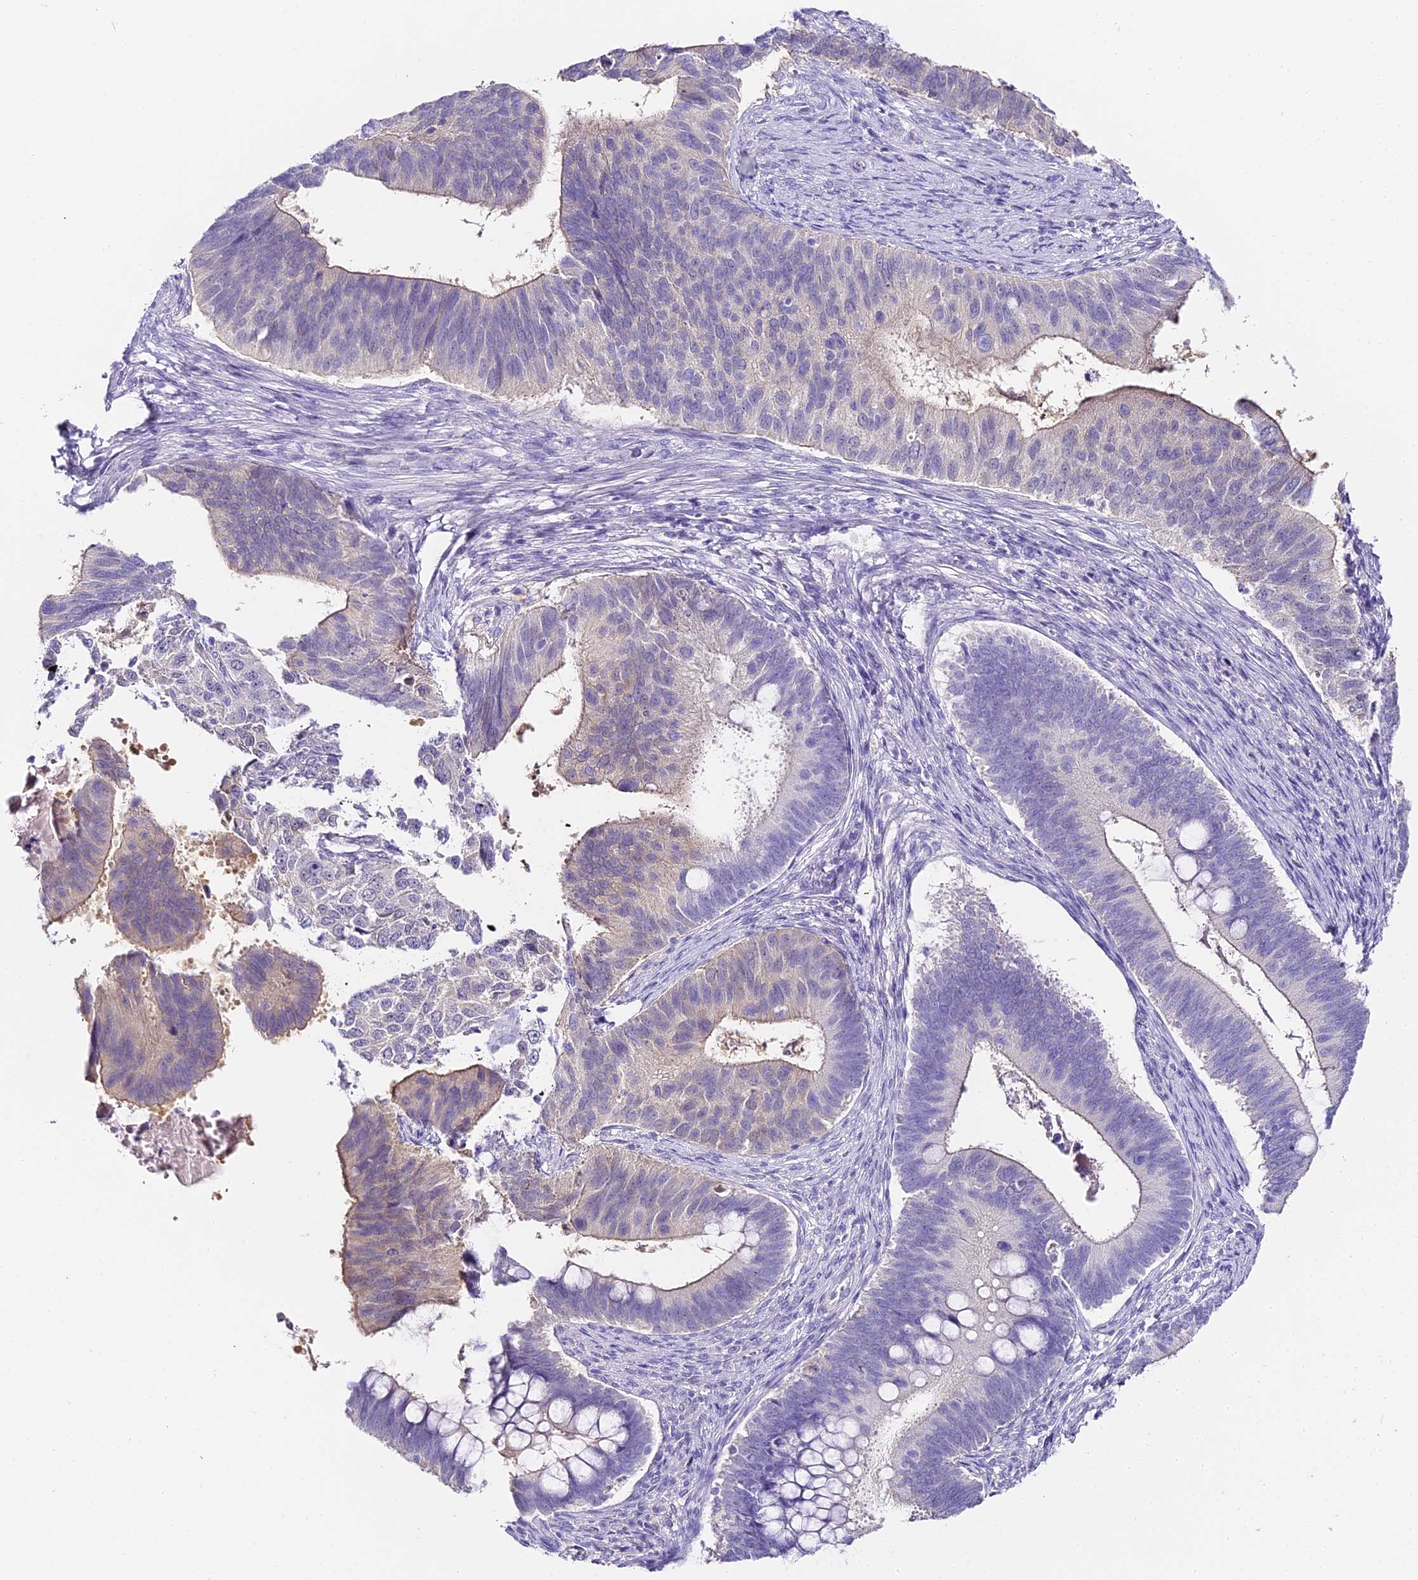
{"staining": {"intensity": "weak", "quantity": "<25%", "location": "cytoplasmic/membranous"}, "tissue": "cervical cancer", "cell_type": "Tumor cells", "image_type": "cancer", "snomed": [{"axis": "morphology", "description": "Adenocarcinoma, NOS"}, {"axis": "topography", "description": "Cervix"}], "caption": "The micrograph shows no staining of tumor cells in cervical cancer (adenocarcinoma). (DAB (3,3'-diaminobenzidine) immunohistochemistry (IHC) visualized using brightfield microscopy, high magnification).", "gene": "ABHD14A-ACY1", "patient": {"sex": "female", "age": 42}}